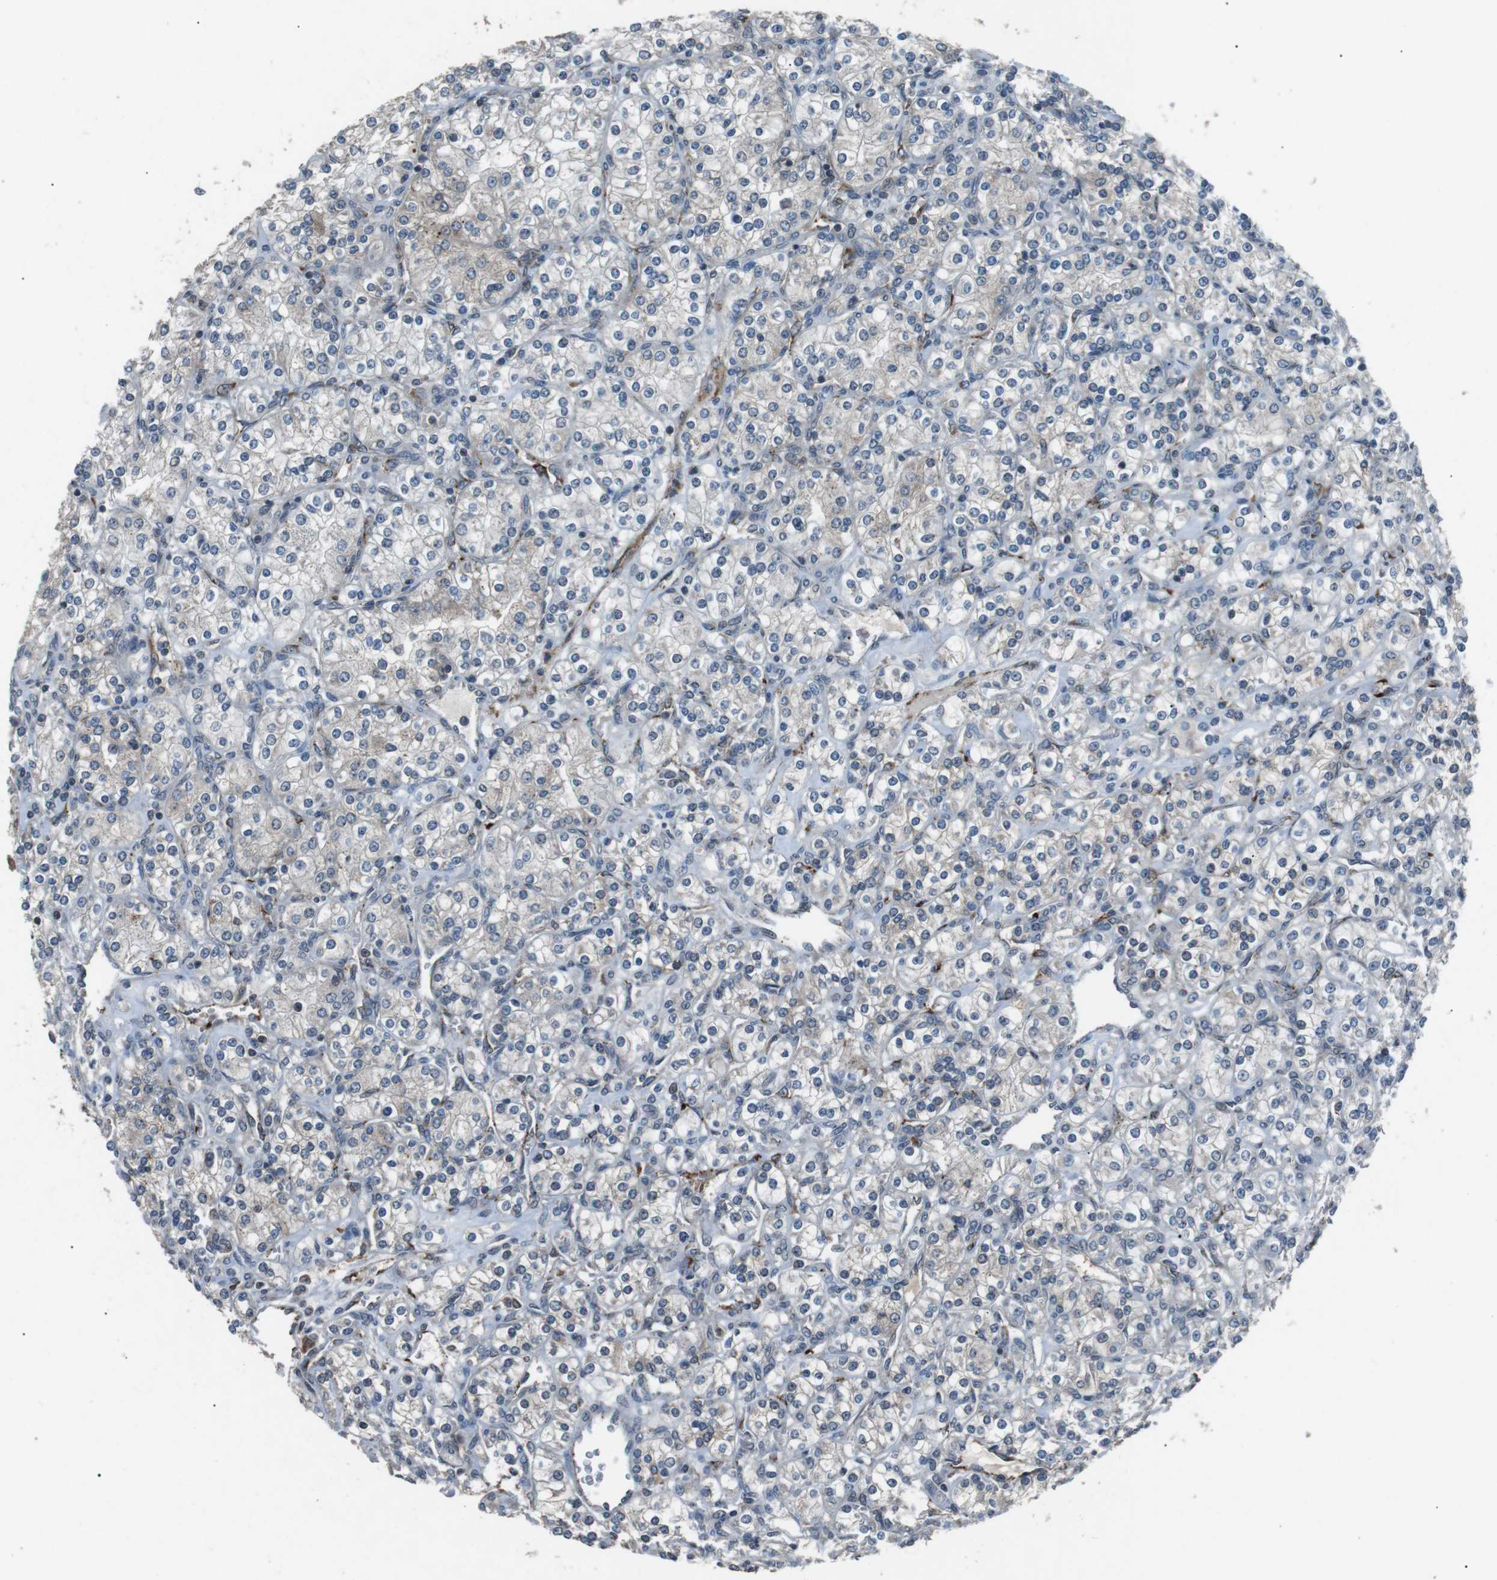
{"staining": {"intensity": "negative", "quantity": "none", "location": "none"}, "tissue": "renal cancer", "cell_type": "Tumor cells", "image_type": "cancer", "snomed": [{"axis": "morphology", "description": "Adenocarcinoma, NOS"}, {"axis": "topography", "description": "Kidney"}], "caption": "Adenocarcinoma (renal) stained for a protein using IHC shows no staining tumor cells.", "gene": "NEK7", "patient": {"sex": "male", "age": 77}}